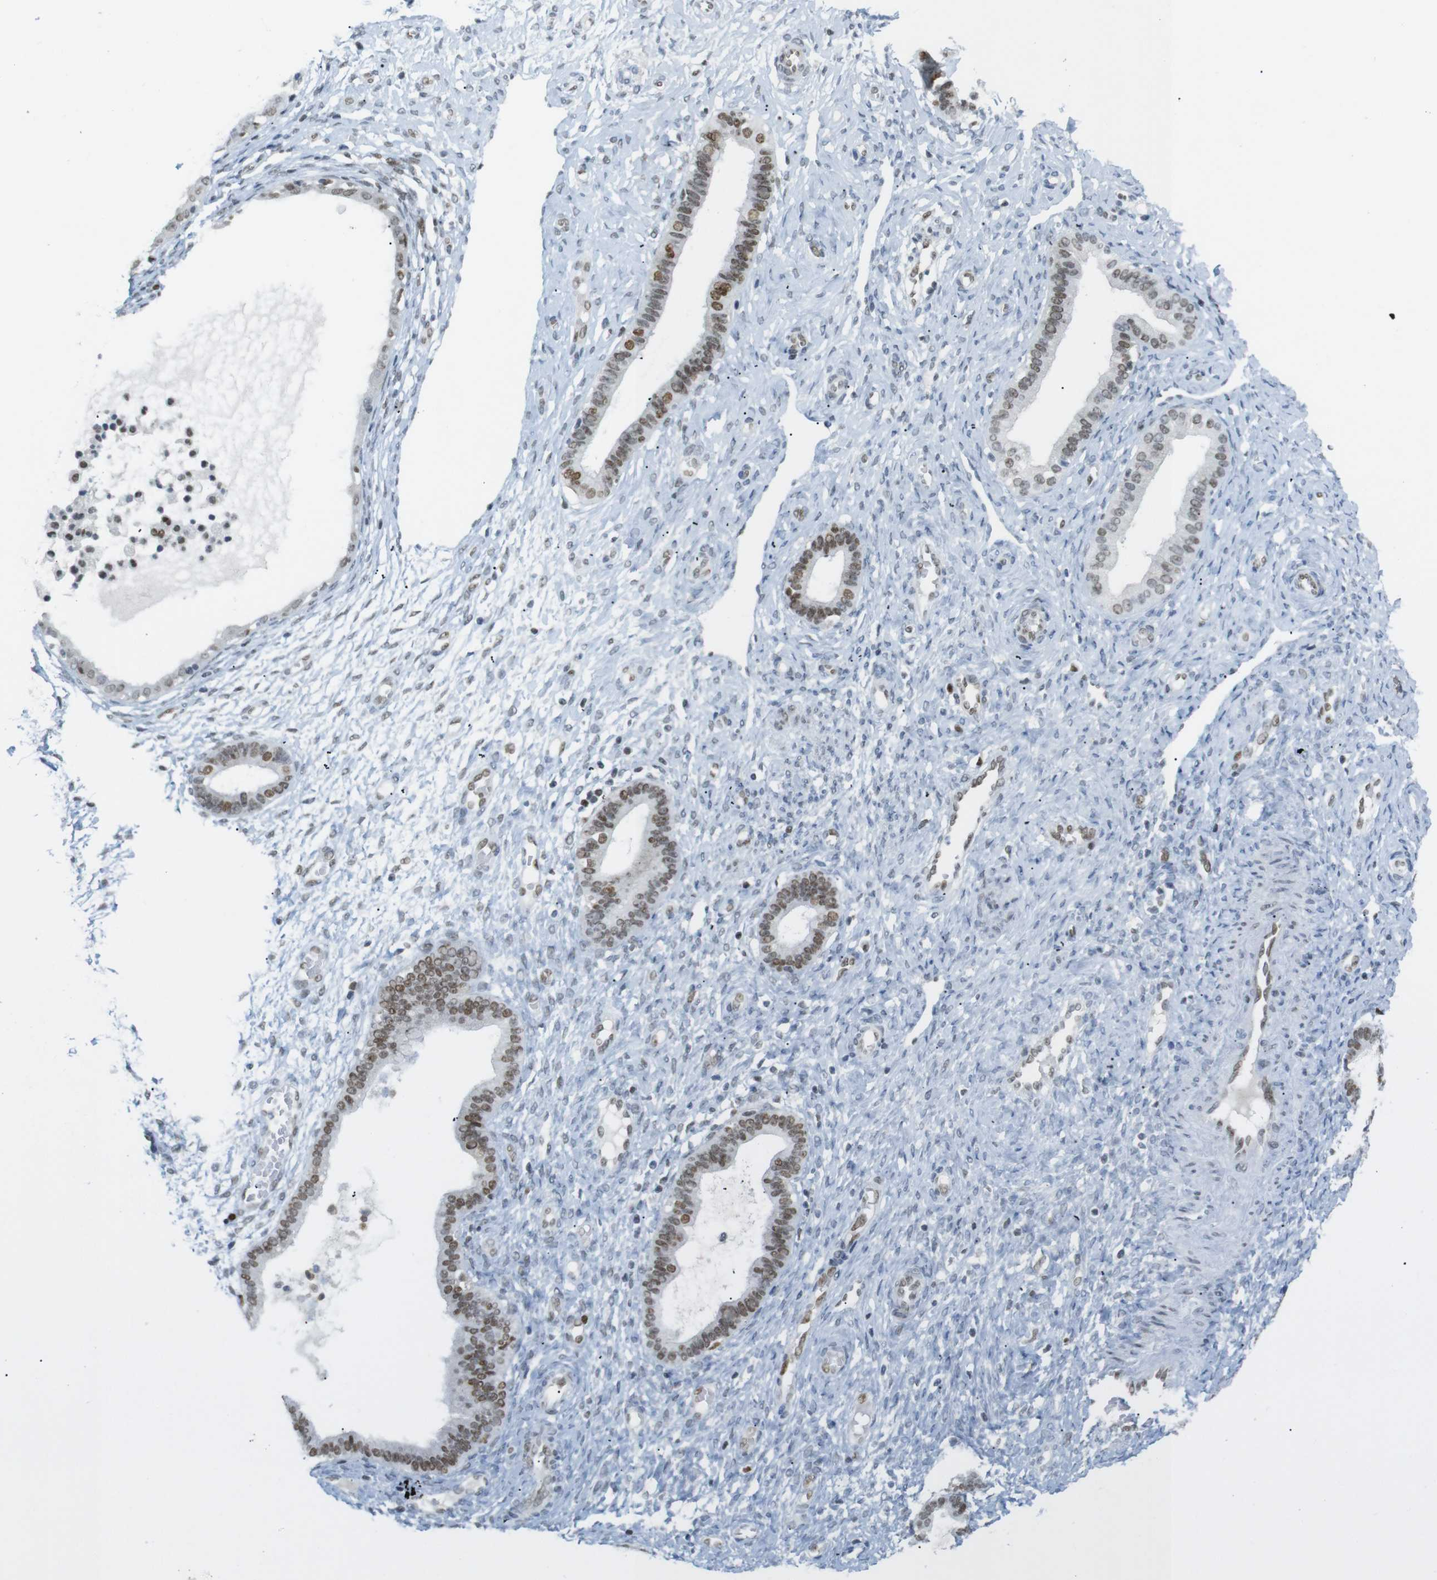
{"staining": {"intensity": "moderate", "quantity": "<25%", "location": "nuclear"}, "tissue": "endometrium", "cell_type": "Cells in endometrial stroma", "image_type": "normal", "snomed": [{"axis": "morphology", "description": "Normal tissue, NOS"}, {"axis": "topography", "description": "Endometrium"}], "caption": "Protein expression analysis of benign human endometrium reveals moderate nuclear staining in about <25% of cells in endometrial stroma.", "gene": "RIOX2", "patient": {"sex": "female", "age": 61}}